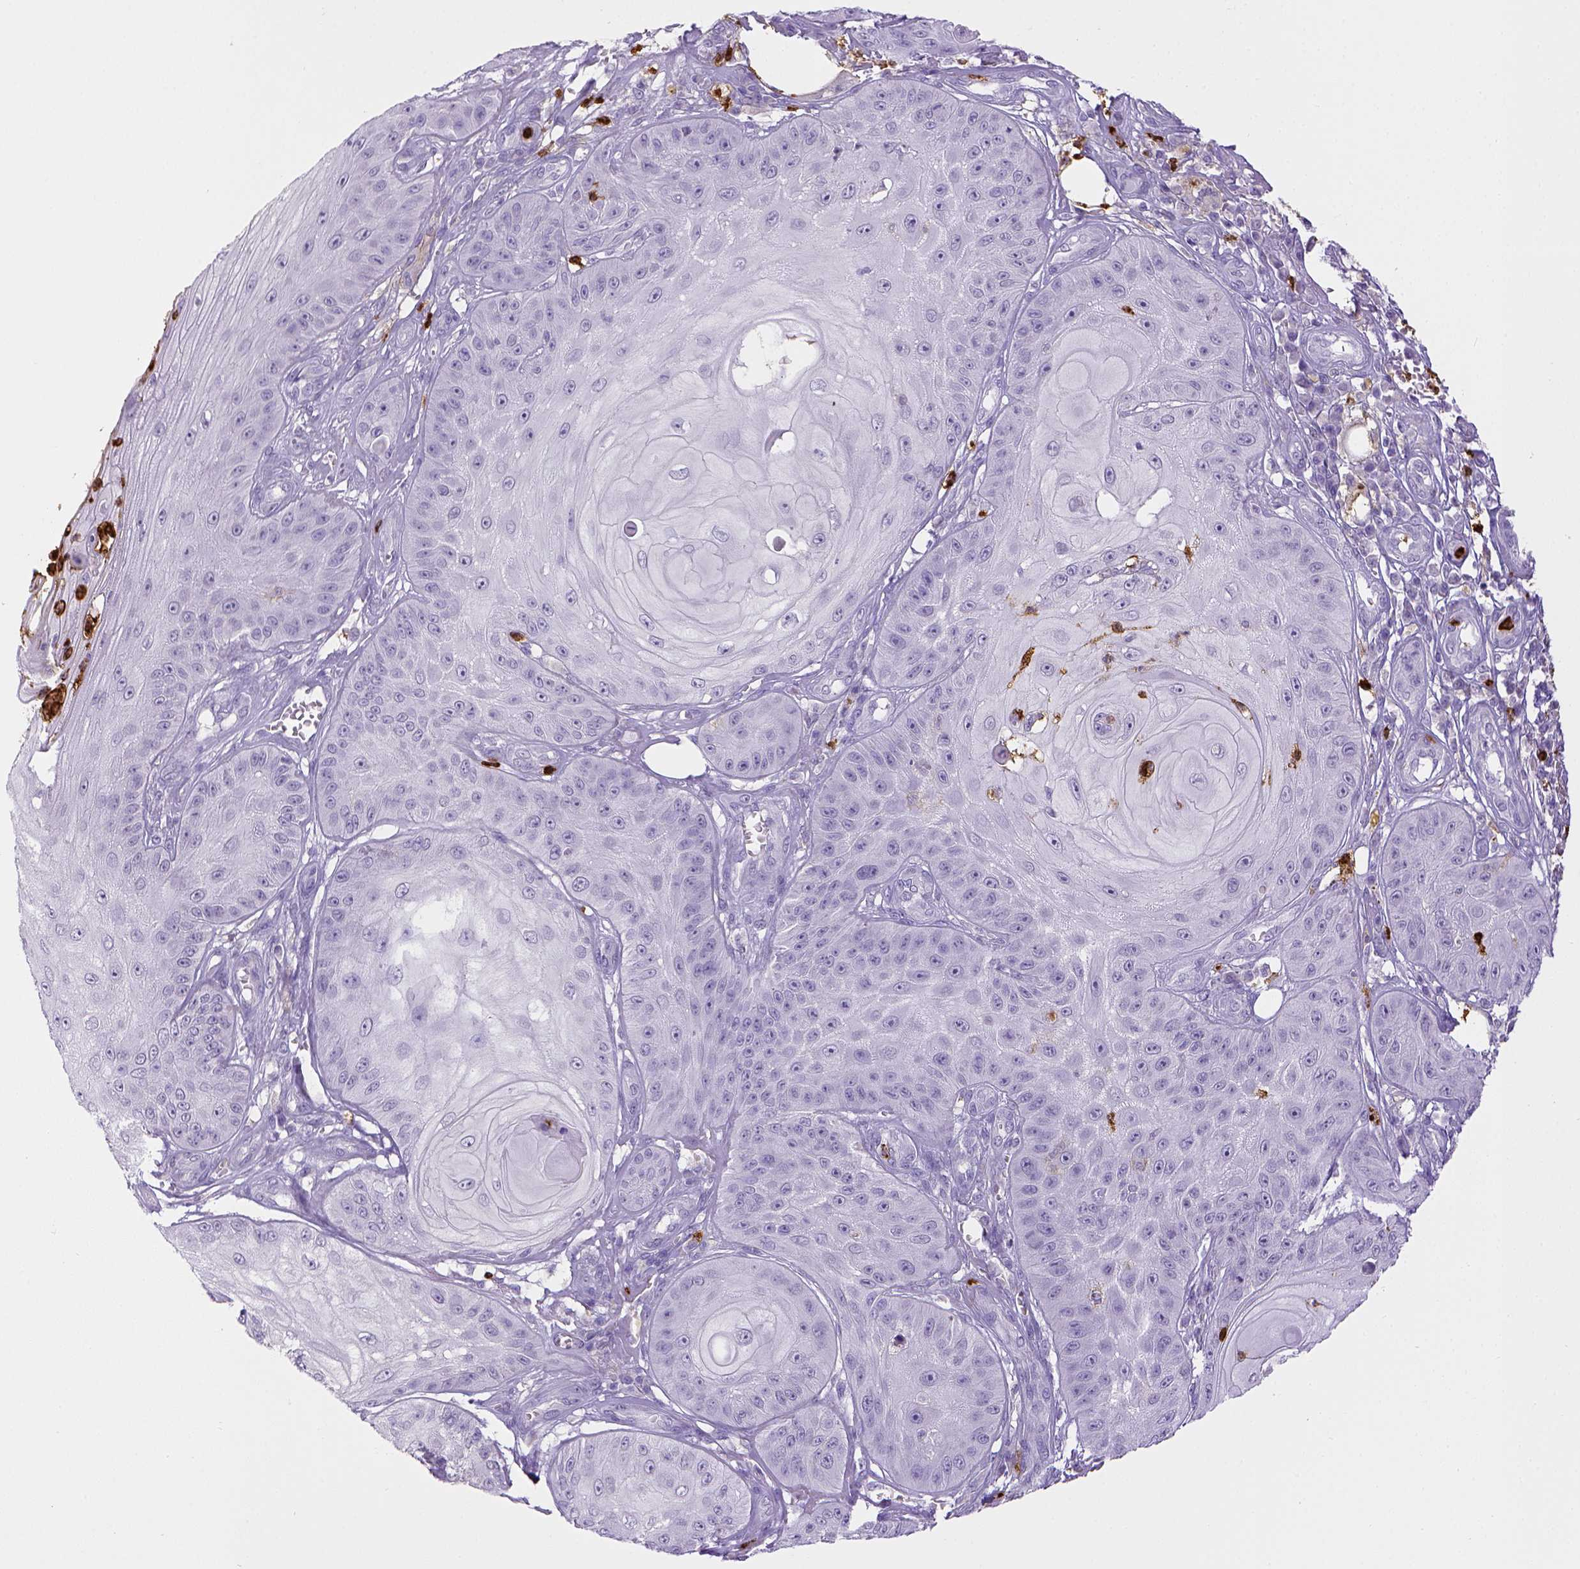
{"staining": {"intensity": "negative", "quantity": "none", "location": "none"}, "tissue": "skin cancer", "cell_type": "Tumor cells", "image_type": "cancer", "snomed": [{"axis": "morphology", "description": "Squamous cell carcinoma, NOS"}, {"axis": "topography", "description": "Skin"}], "caption": "Squamous cell carcinoma (skin) was stained to show a protein in brown. There is no significant positivity in tumor cells.", "gene": "ITGAM", "patient": {"sex": "male", "age": 70}}